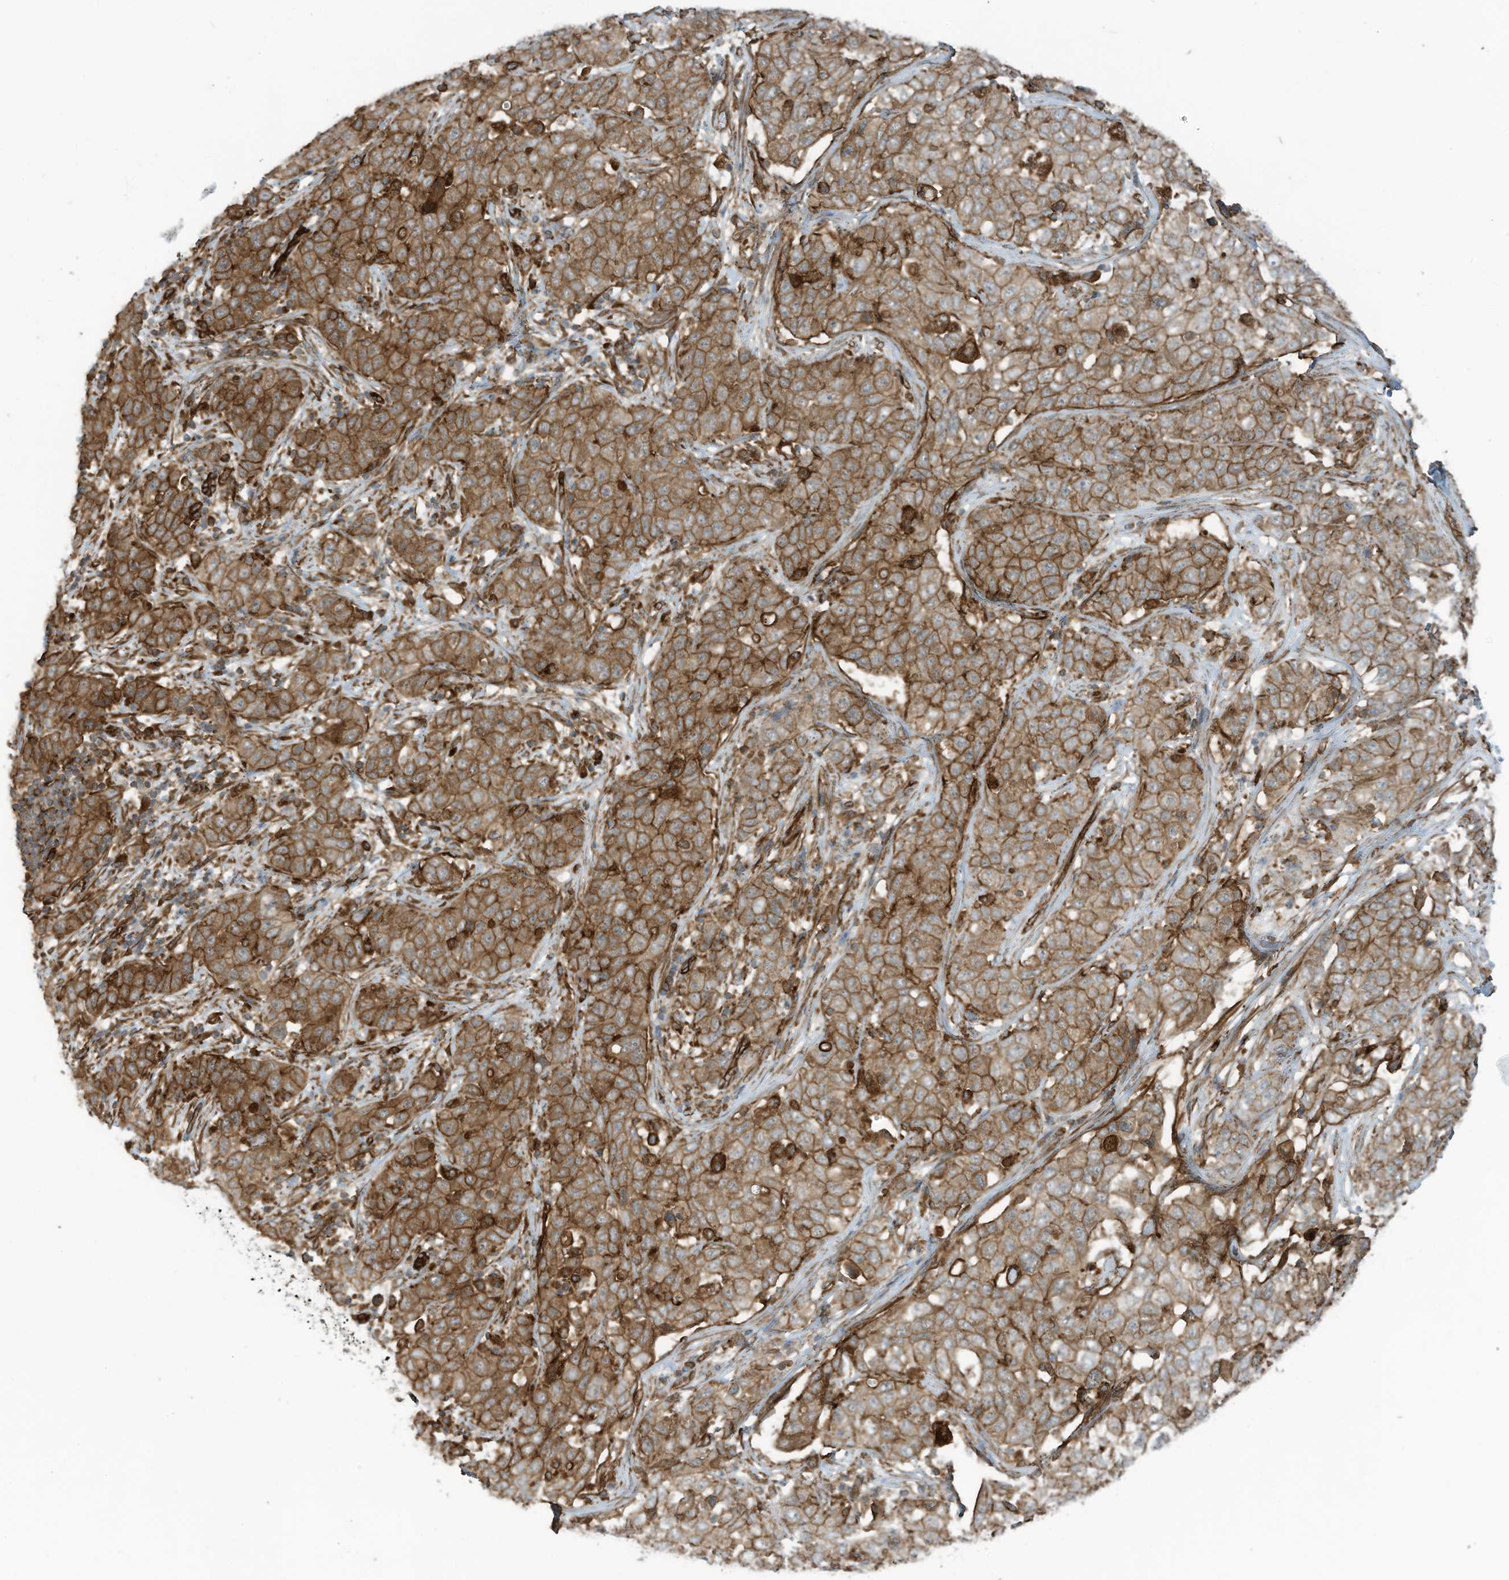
{"staining": {"intensity": "moderate", "quantity": ">75%", "location": "cytoplasmic/membranous"}, "tissue": "stomach cancer", "cell_type": "Tumor cells", "image_type": "cancer", "snomed": [{"axis": "morphology", "description": "Normal tissue, NOS"}, {"axis": "morphology", "description": "Adenocarcinoma, NOS"}, {"axis": "topography", "description": "Lymph node"}, {"axis": "topography", "description": "Stomach"}], "caption": "High-magnification brightfield microscopy of stomach cancer (adenocarcinoma) stained with DAB (brown) and counterstained with hematoxylin (blue). tumor cells exhibit moderate cytoplasmic/membranous staining is appreciated in about>75% of cells.", "gene": "SLC9A2", "patient": {"sex": "male", "age": 48}}